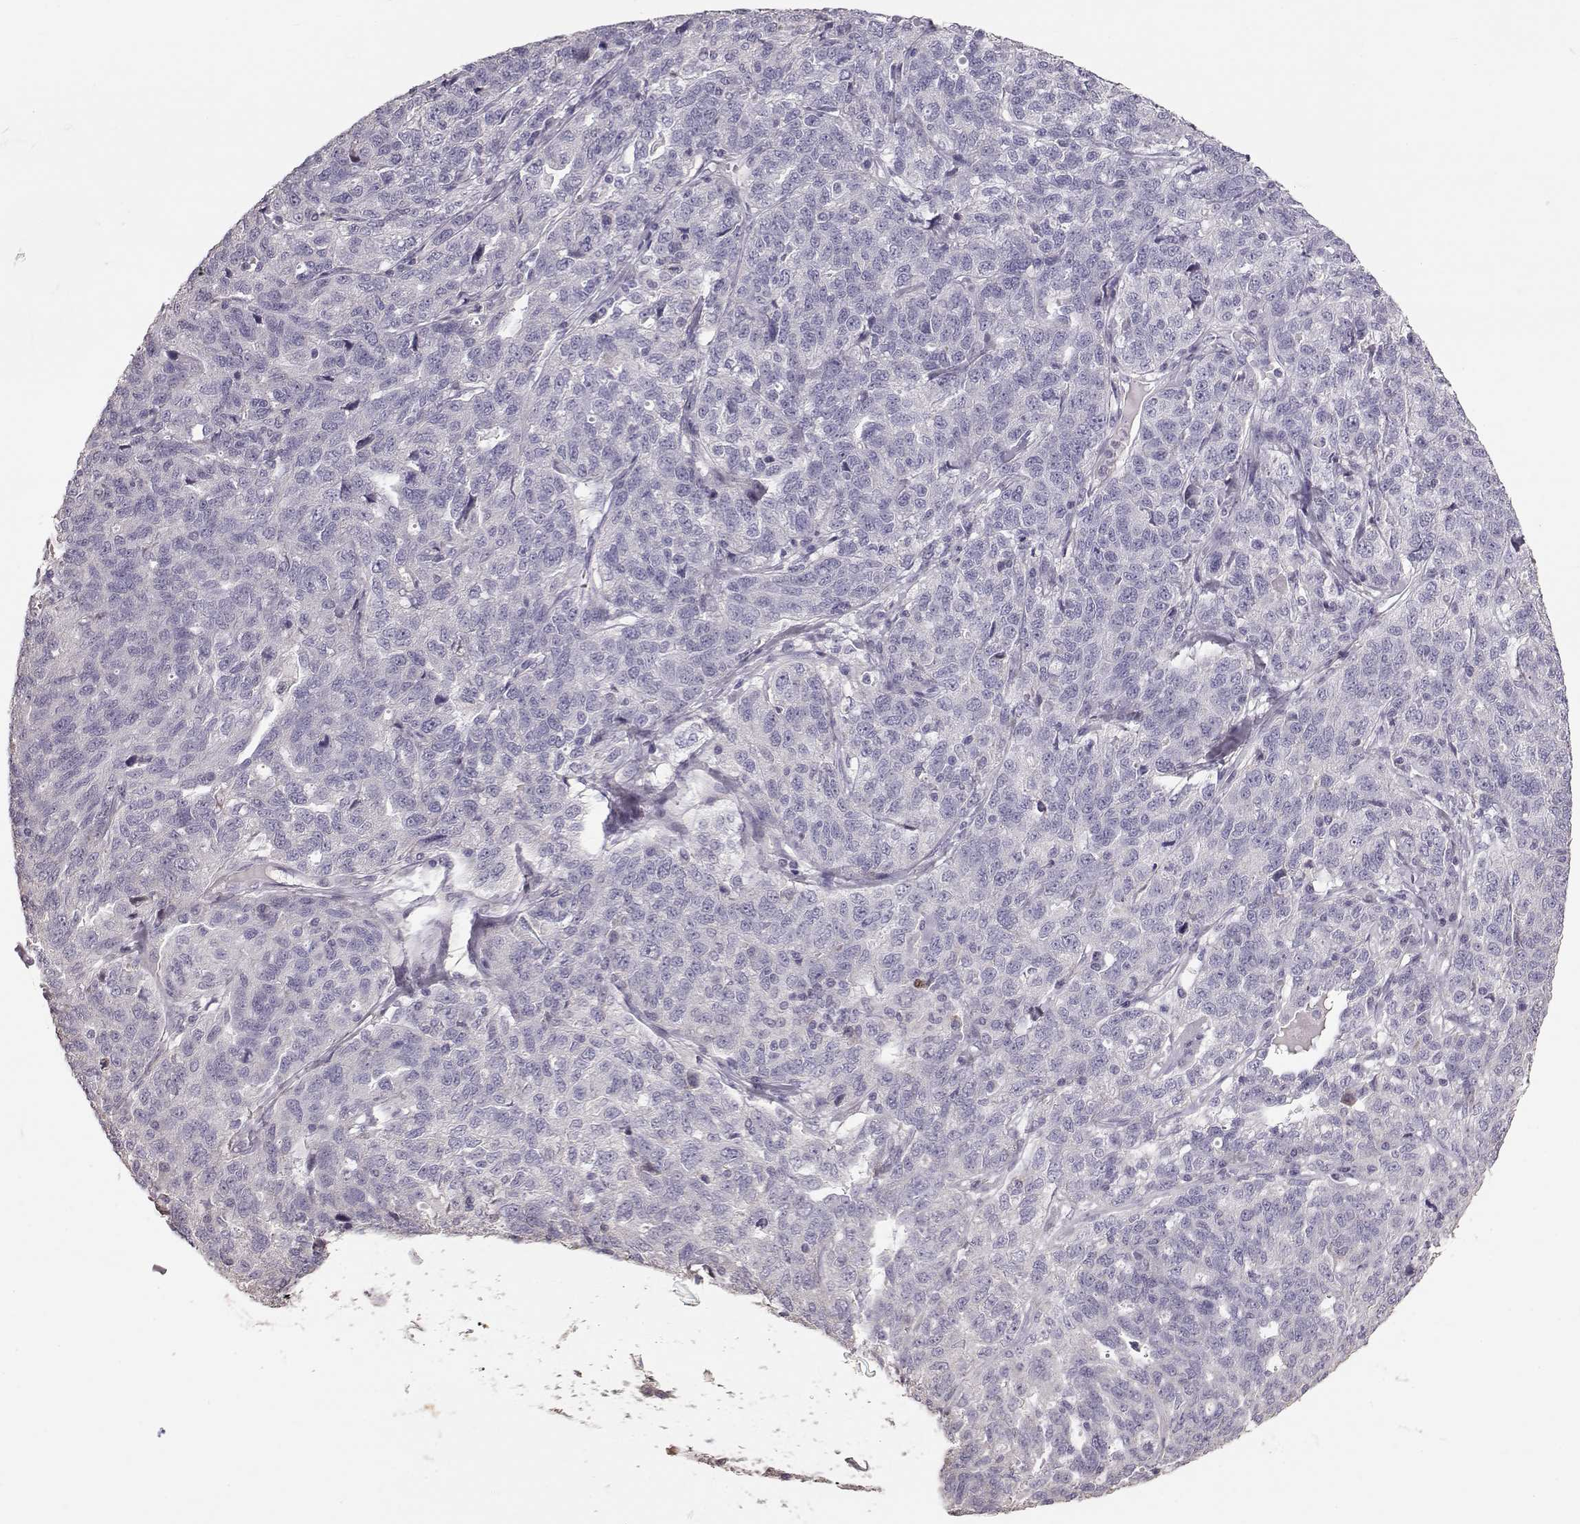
{"staining": {"intensity": "negative", "quantity": "none", "location": "none"}, "tissue": "ovarian cancer", "cell_type": "Tumor cells", "image_type": "cancer", "snomed": [{"axis": "morphology", "description": "Cystadenocarcinoma, serous, NOS"}, {"axis": "topography", "description": "Ovary"}], "caption": "IHC image of neoplastic tissue: human ovarian cancer stained with DAB (3,3'-diaminobenzidine) exhibits no significant protein staining in tumor cells.", "gene": "POU1F1", "patient": {"sex": "female", "age": 71}}